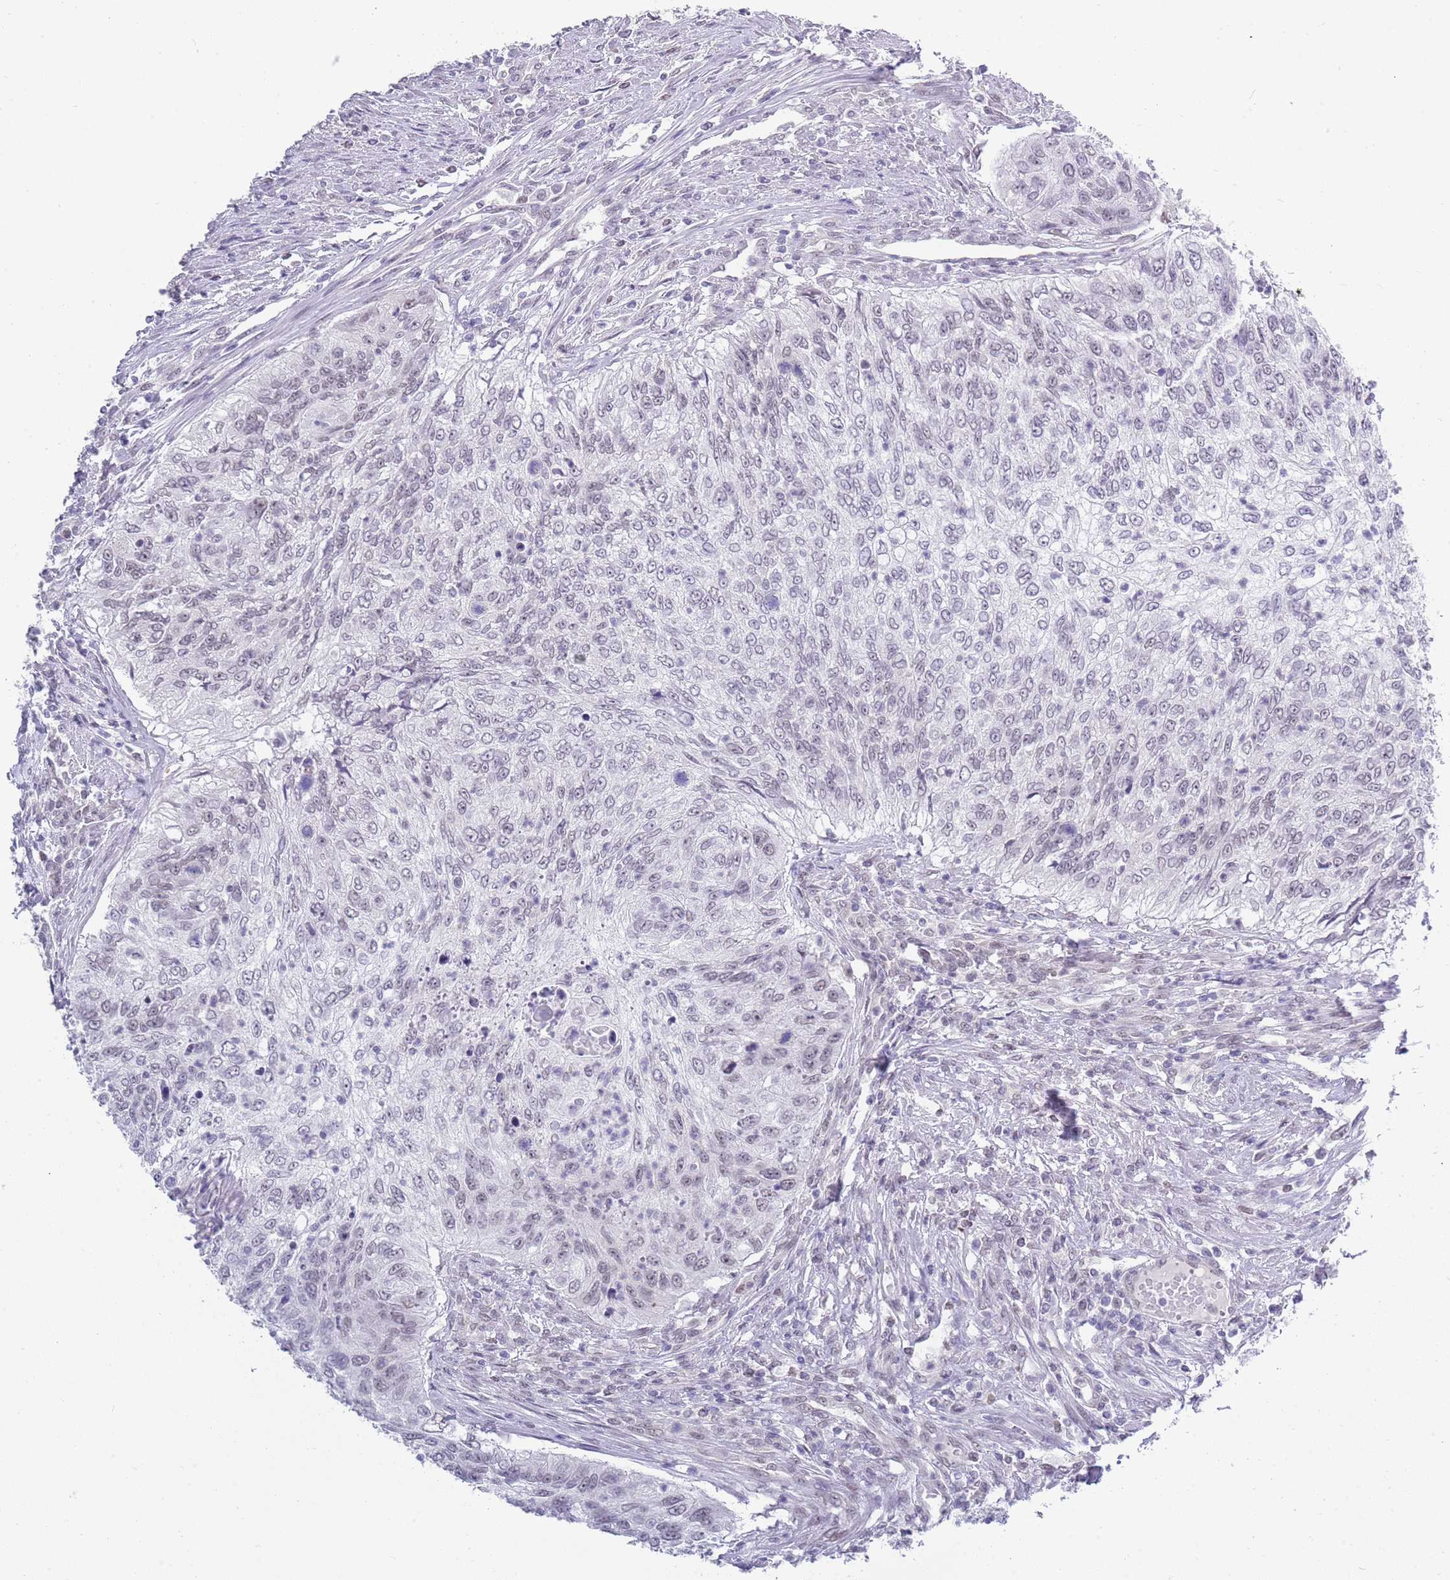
{"staining": {"intensity": "negative", "quantity": "none", "location": "none"}, "tissue": "urothelial cancer", "cell_type": "Tumor cells", "image_type": "cancer", "snomed": [{"axis": "morphology", "description": "Urothelial carcinoma, High grade"}, {"axis": "topography", "description": "Urinary bladder"}], "caption": "This is an immunohistochemistry photomicrograph of human urothelial carcinoma (high-grade). There is no positivity in tumor cells.", "gene": "SEPHS2", "patient": {"sex": "female", "age": 60}}